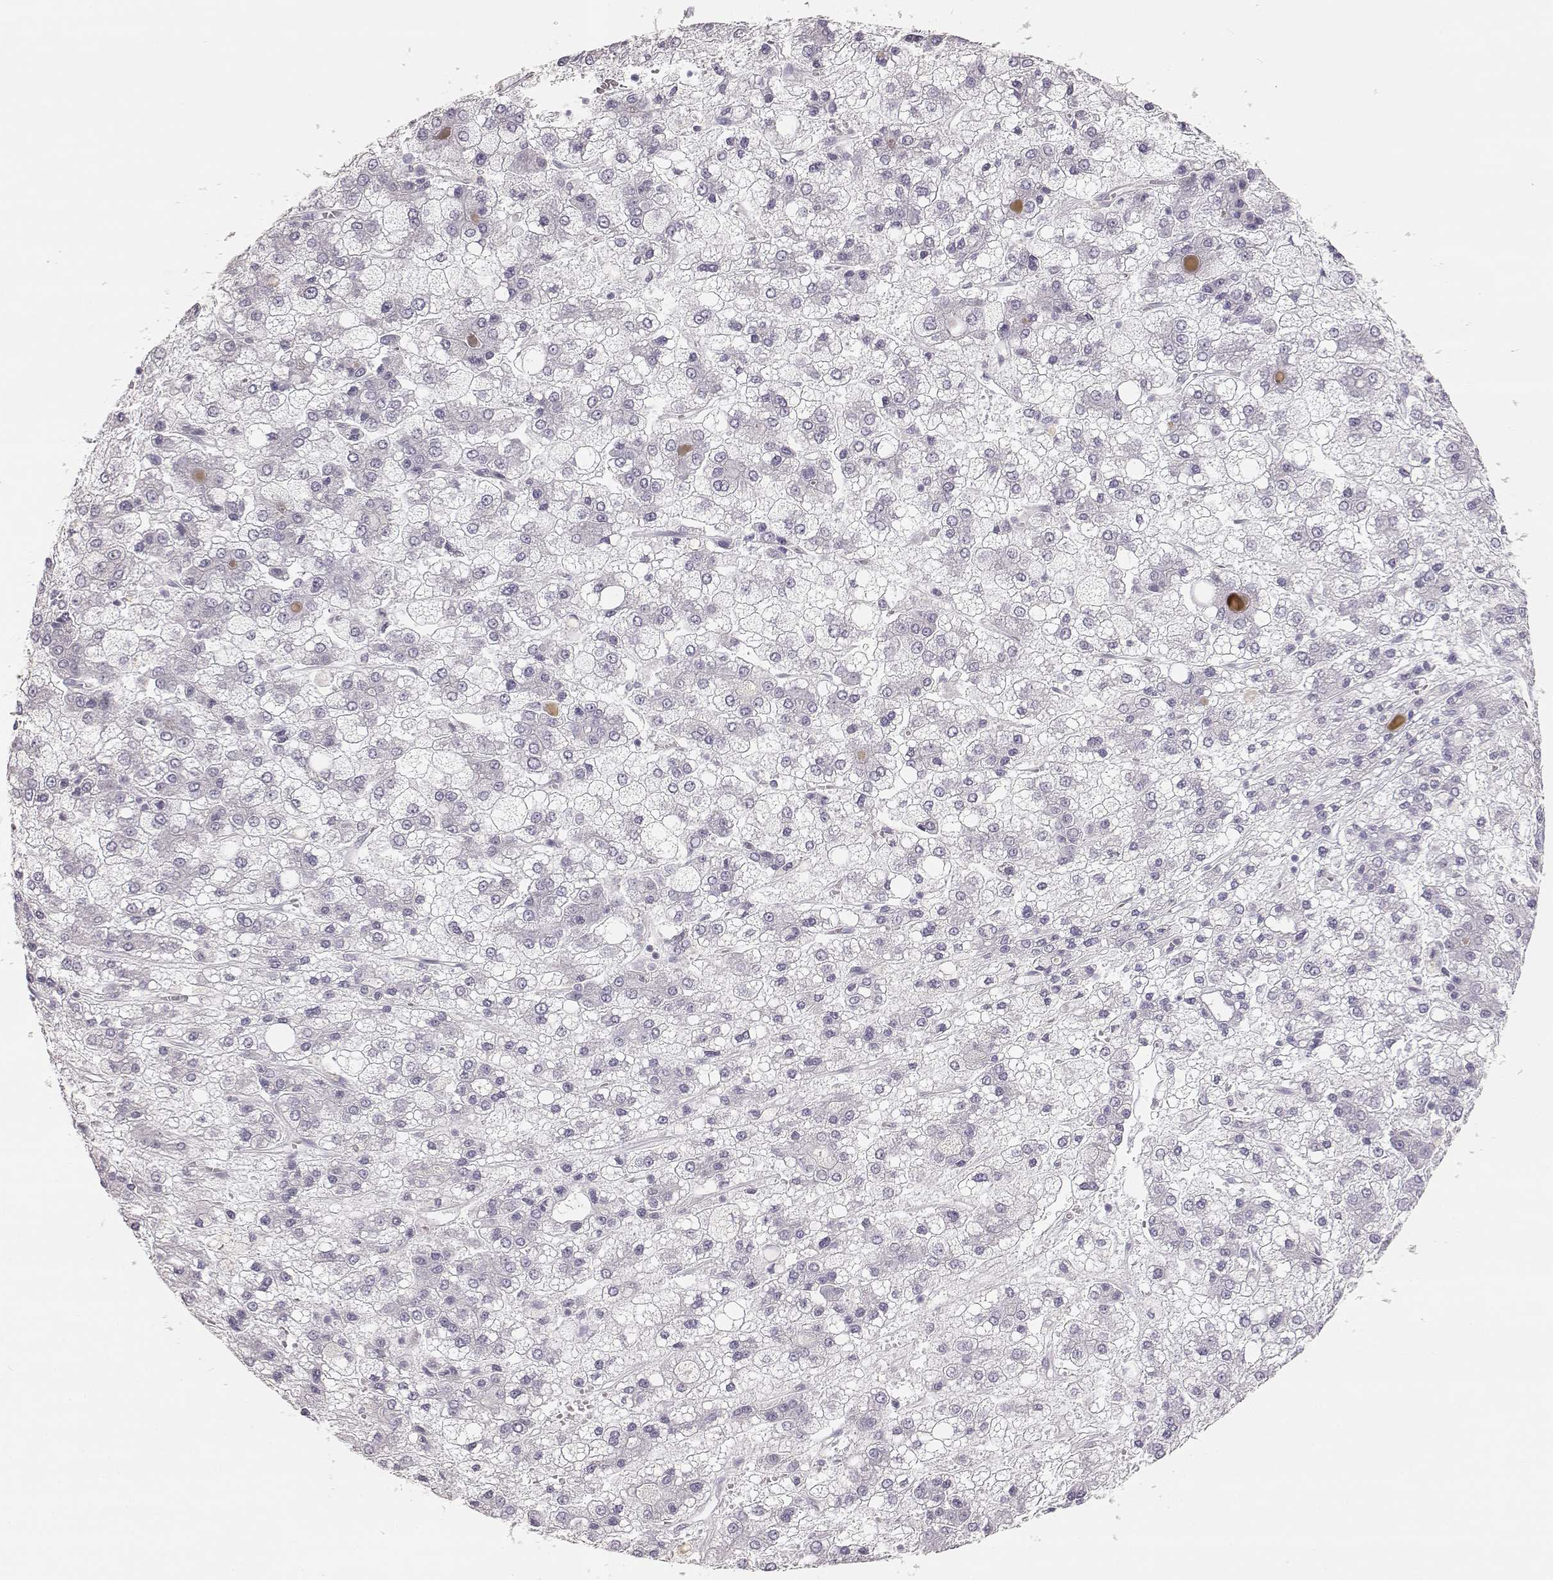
{"staining": {"intensity": "negative", "quantity": "none", "location": "none"}, "tissue": "liver cancer", "cell_type": "Tumor cells", "image_type": "cancer", "snomed": [{"axis": "morphology", "description": "Carcinoma, Hepatocellular, NOS"}, {"axis": "topography", "description": "Liver"}], "caption": "The immunohistochemistry histopathology image has no significant expression in tumor cells of hepatocellular carcinoma (liver) tissue. (DAB (3,3'-diaminobenzidine) immunohistochemistry with hematoxylin counter stain).", "gene": "LEPR", "patient": {"sex": "male", "age": 73}}